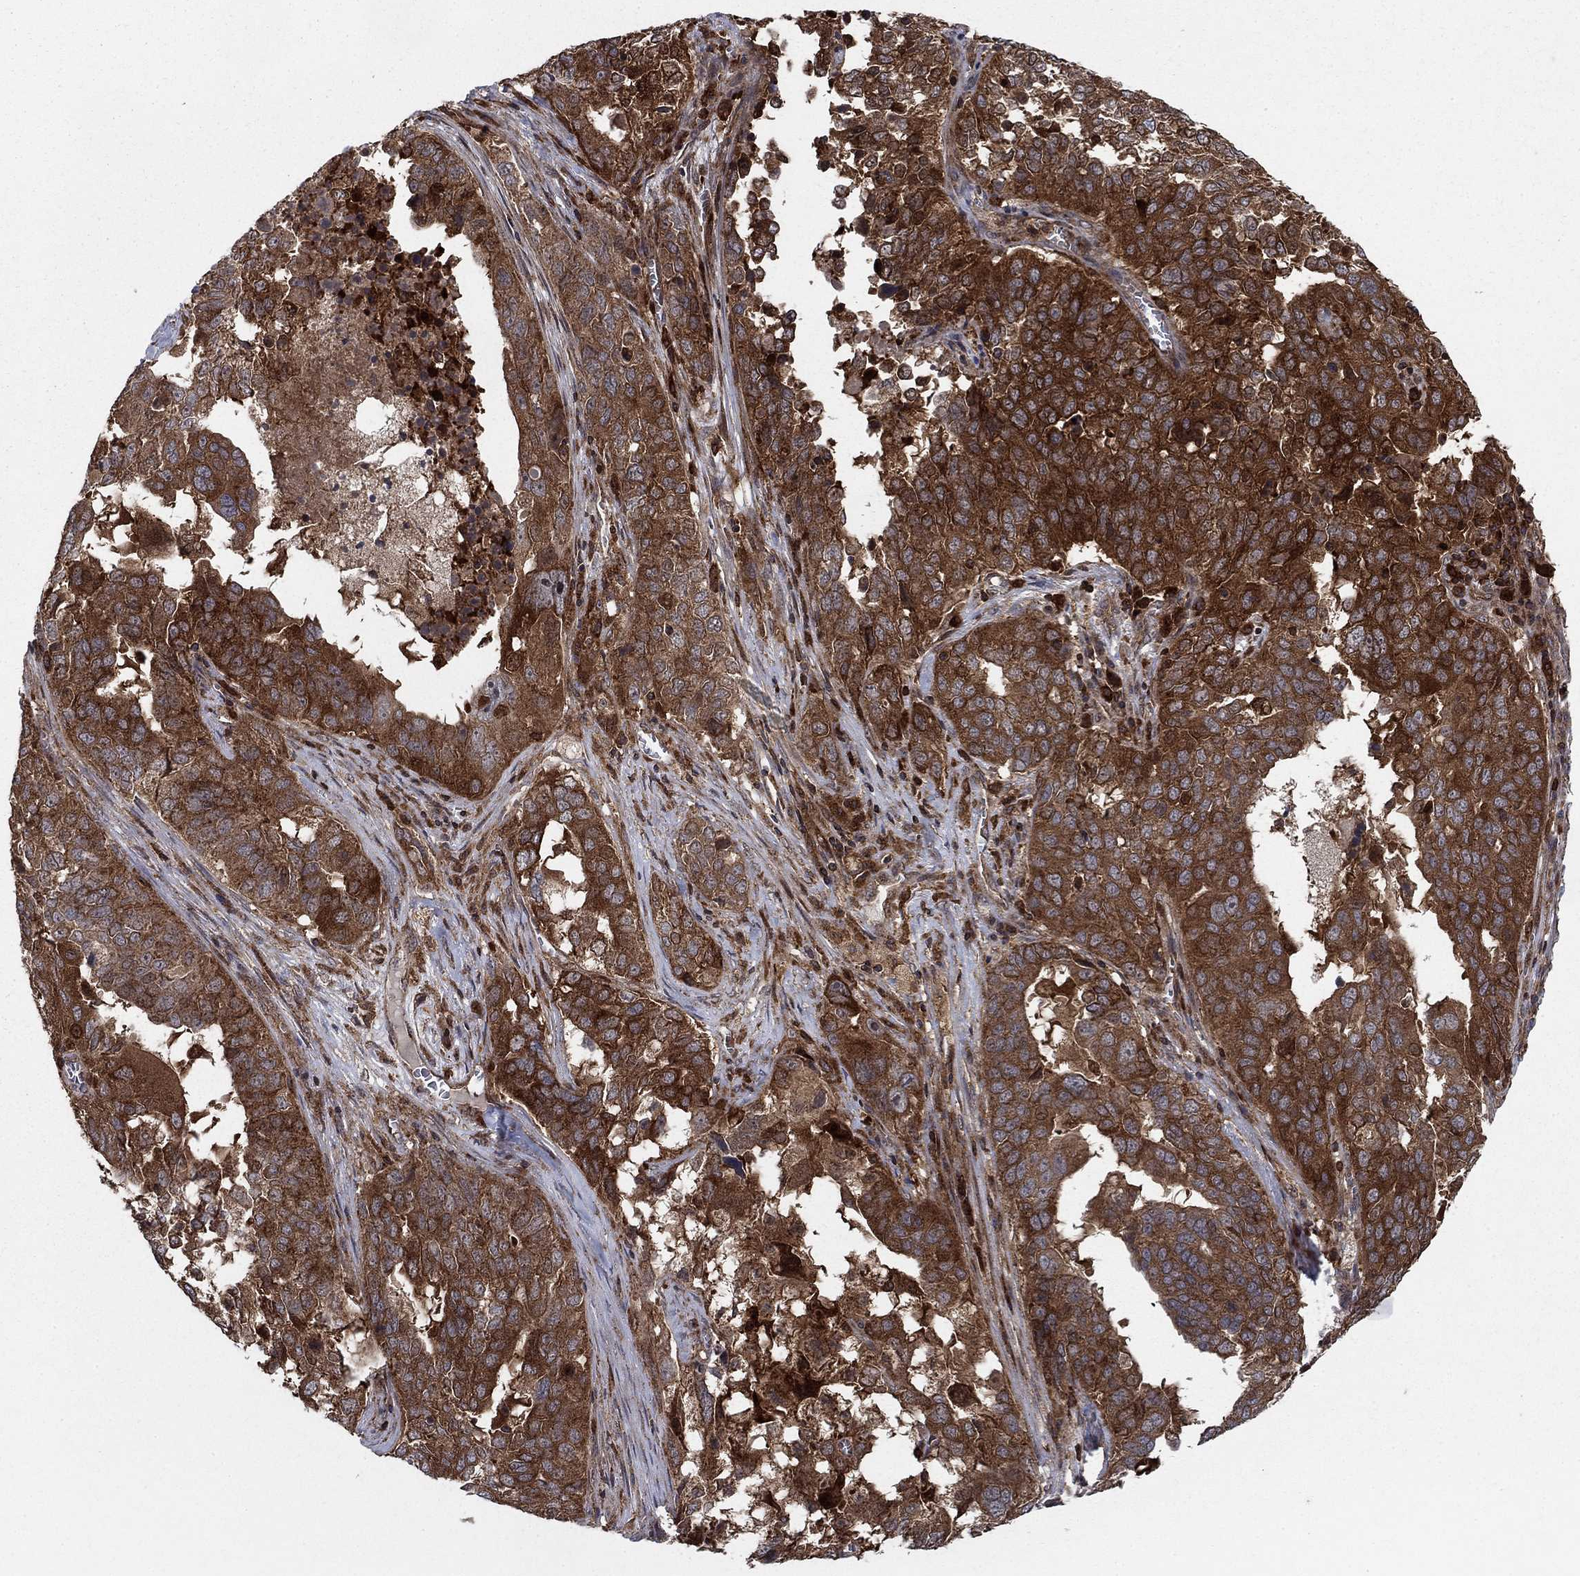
{"staining": {"intensity": "strong", "quantity": ">75%", "location": "cytoplasmic/membranous"}, "tissue": "ovarian cancer", "cell_type": "Tumor cells", "image_type": "cancer", "snomed": [{"axis": "morphology", "description": "Carcinoma, endometroid"}, {"axis": "topography", "description": "Soft tissue"}, {"axis": "topography", "description": "Ovary"}], "caption": "Tumor cells demonstrate strong cytoplasmic/membranous expression in about >75% of cells in endometroid carcinoma (ovarian).", "gene": "IFI35", "patient": {"sex": "female", "age": 52}}